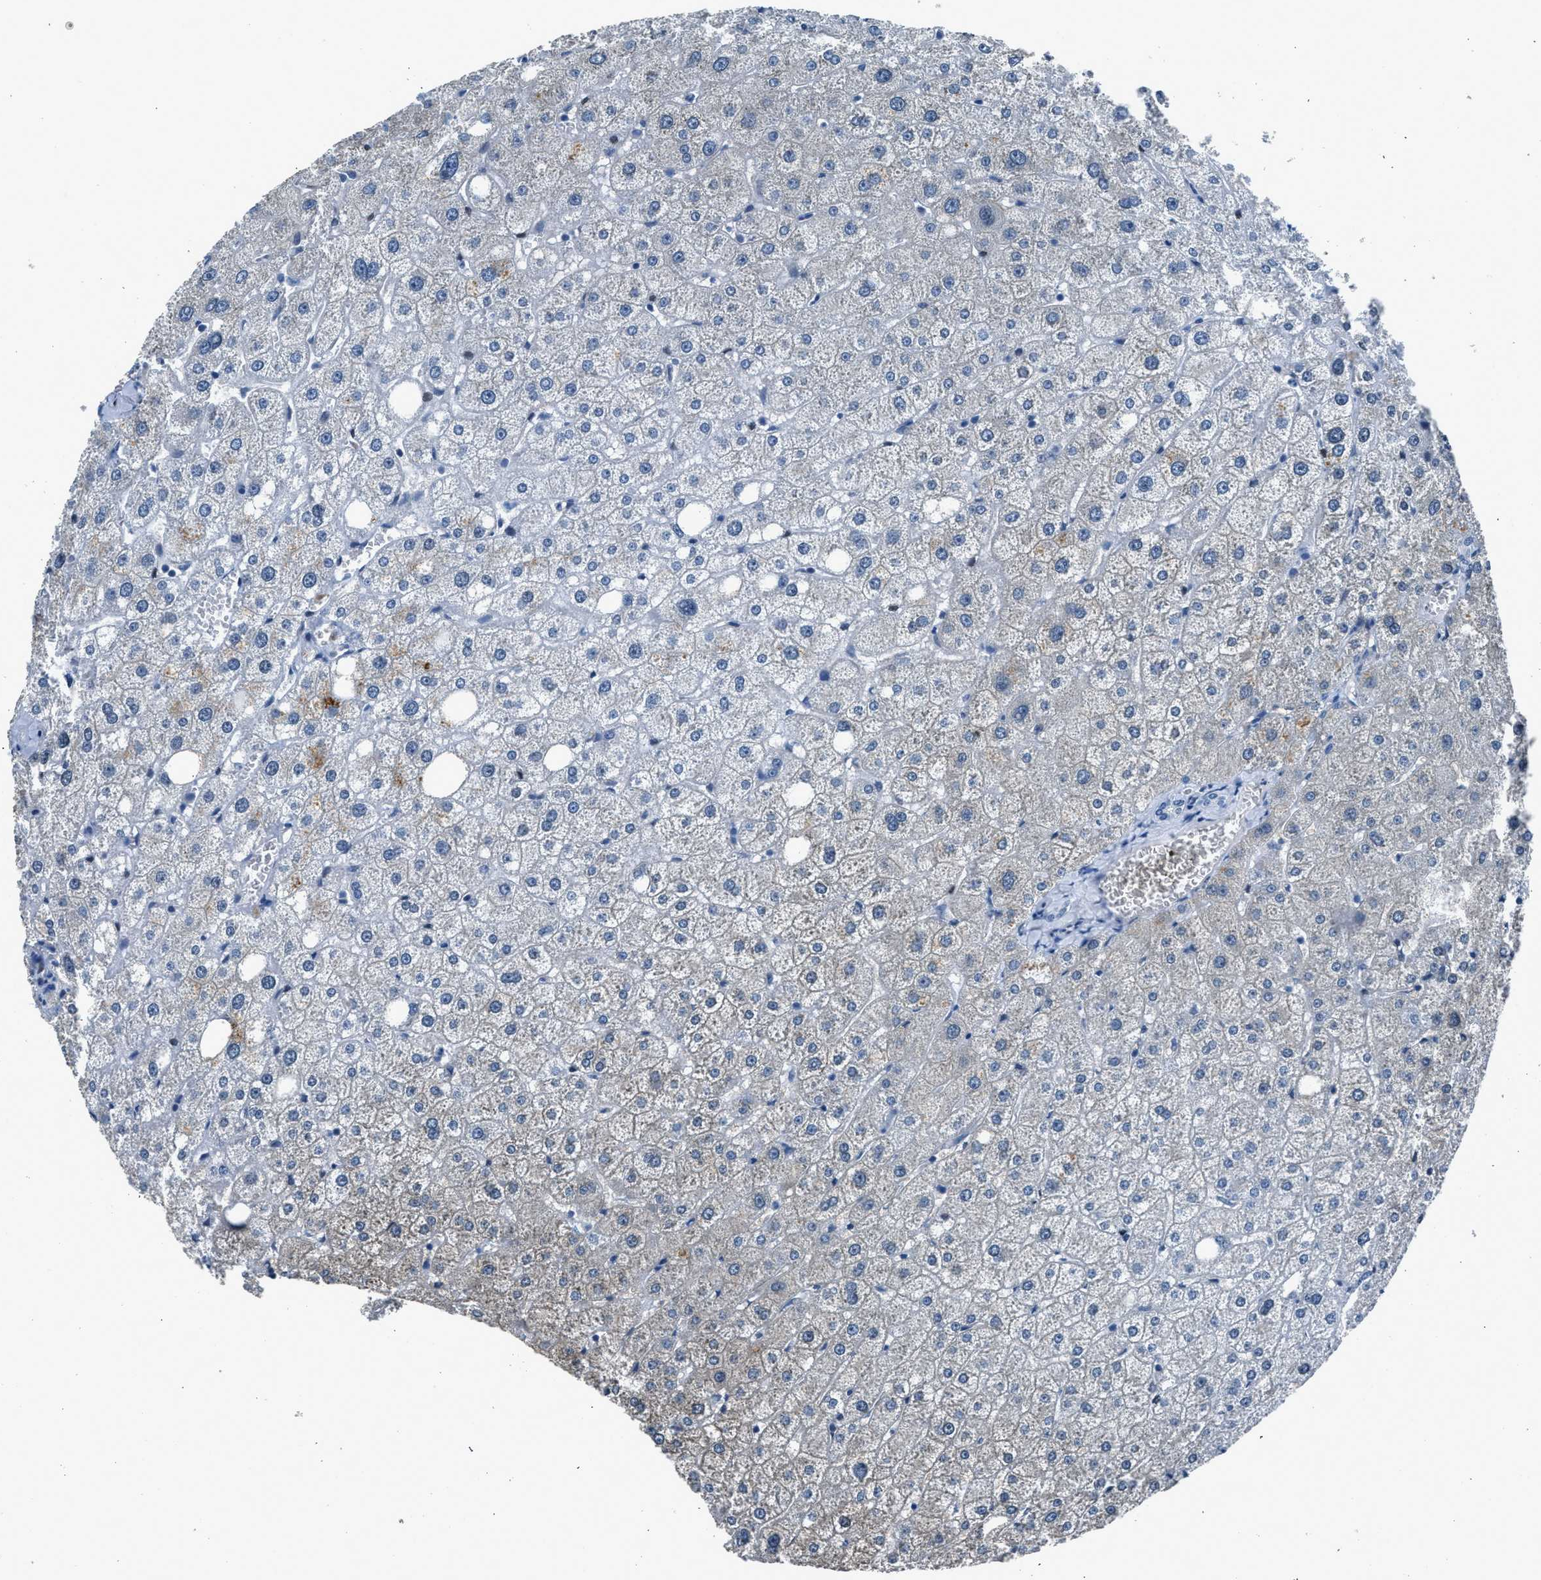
{"staining": {"intensity": "negative", "quantity": "none", "location": "none"}, "tissue": "liver", "cell_type": "Cholangiocytes", "image_type": "normal", "snomed": [{"axis": "morphology", "description": "Normal tissue, NOS"}, {"axis": "topography", "description": "Liver"}], "caption": "Immunohistochemistry (IHC) micrograph of normal liver: liver stained with DAB displays no significant protein staining in cholangiocytes.", "gene": "RNF41", "patient": {"sex": "male", "age": 73}}